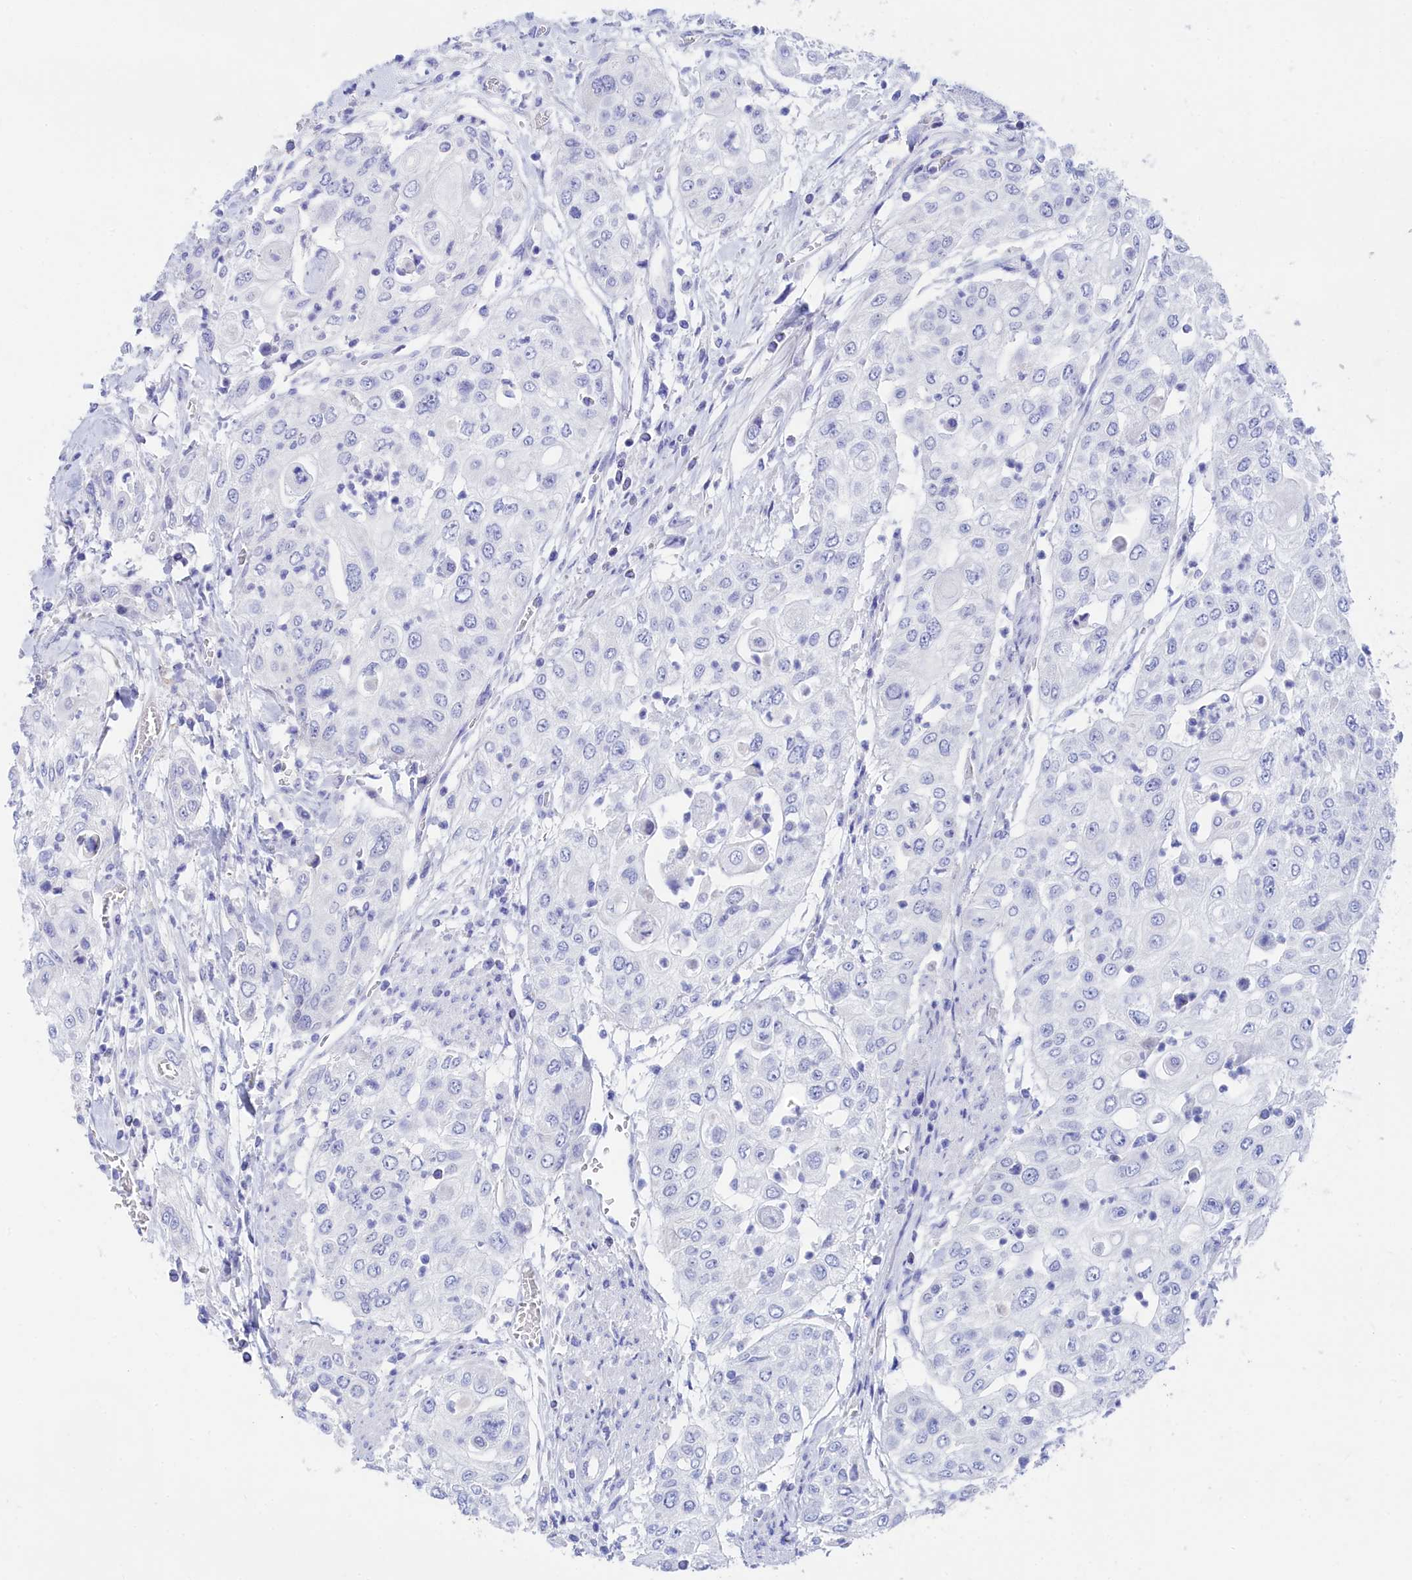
{"staining": {"intensity": "negative", "quantity": "none", "location": "none"}, "tissue": "urothelial cancer", "cell_type": "Tumor cells", "image_type": "cancer", "snomed": [{"axis": "morphology", "description": "Urothelial carcinoma, High grade"}, {"axis": "topography", "description": "Urinary bladder"}], "caption": "The histopathology image exhibits no significant expression in tumor cells of high-grade urothelial carcinoma.", "gene": "TRIM10", "patient": {"sex": "female", "age": 79}}